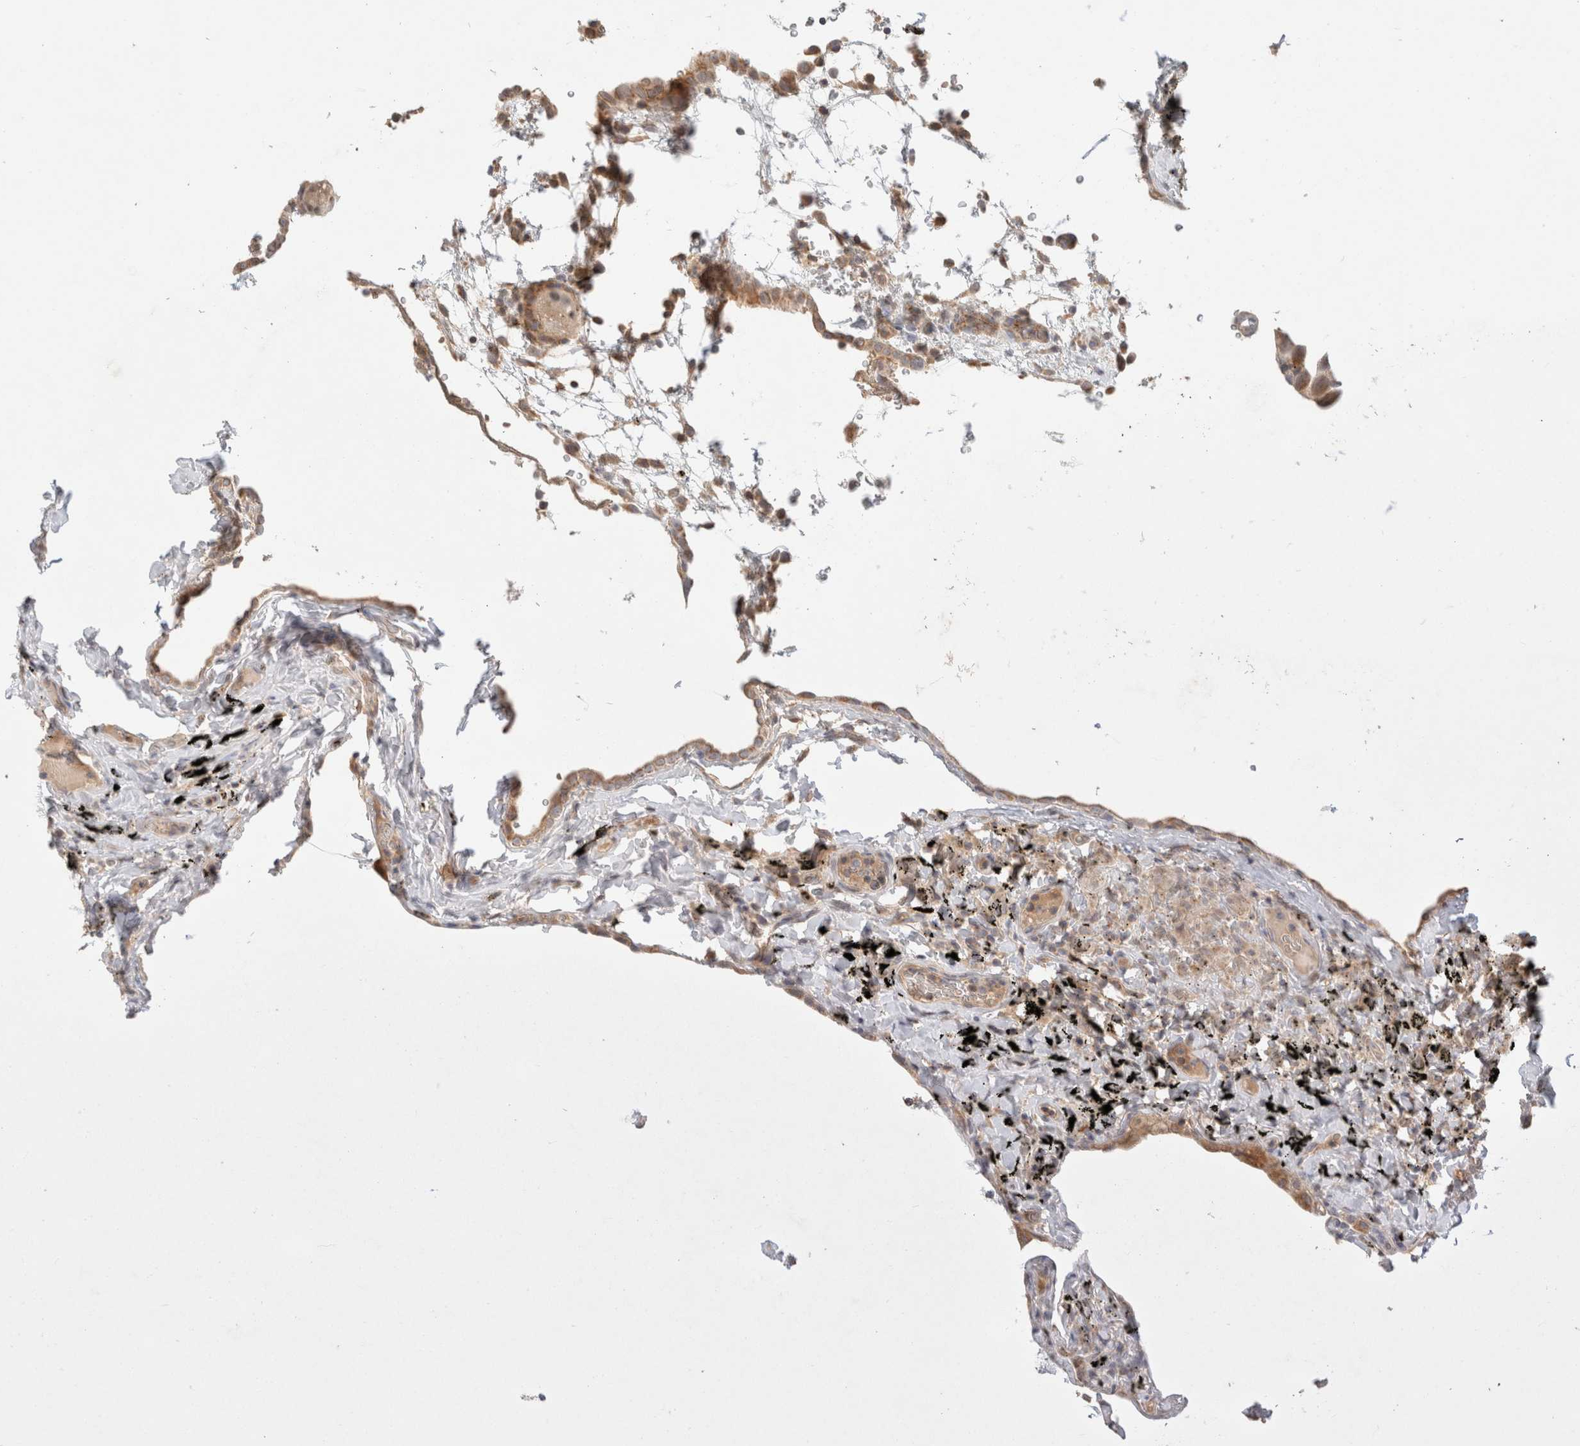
{"staining": {"intensity": "moderate", "quantity": "<25%", "location": "cytoplasmic/membranous"}, "tissue": "lung", "cell_type": "Alveolar cells", "image_type": "normal", "snomed": [{"axis": "morphology", "description": "Normal tissue, NOS"}, {"axis": "topography", "description": "Lung"}], "caption": "Protein staining by immunohistochemistry demonstrates moderate cytoplasmic/membranous expression in approximately <25% of alveolar cells in unremarkable lung.", "gene": "MRM3", "patient": {"sex": "male", "age": 59}}